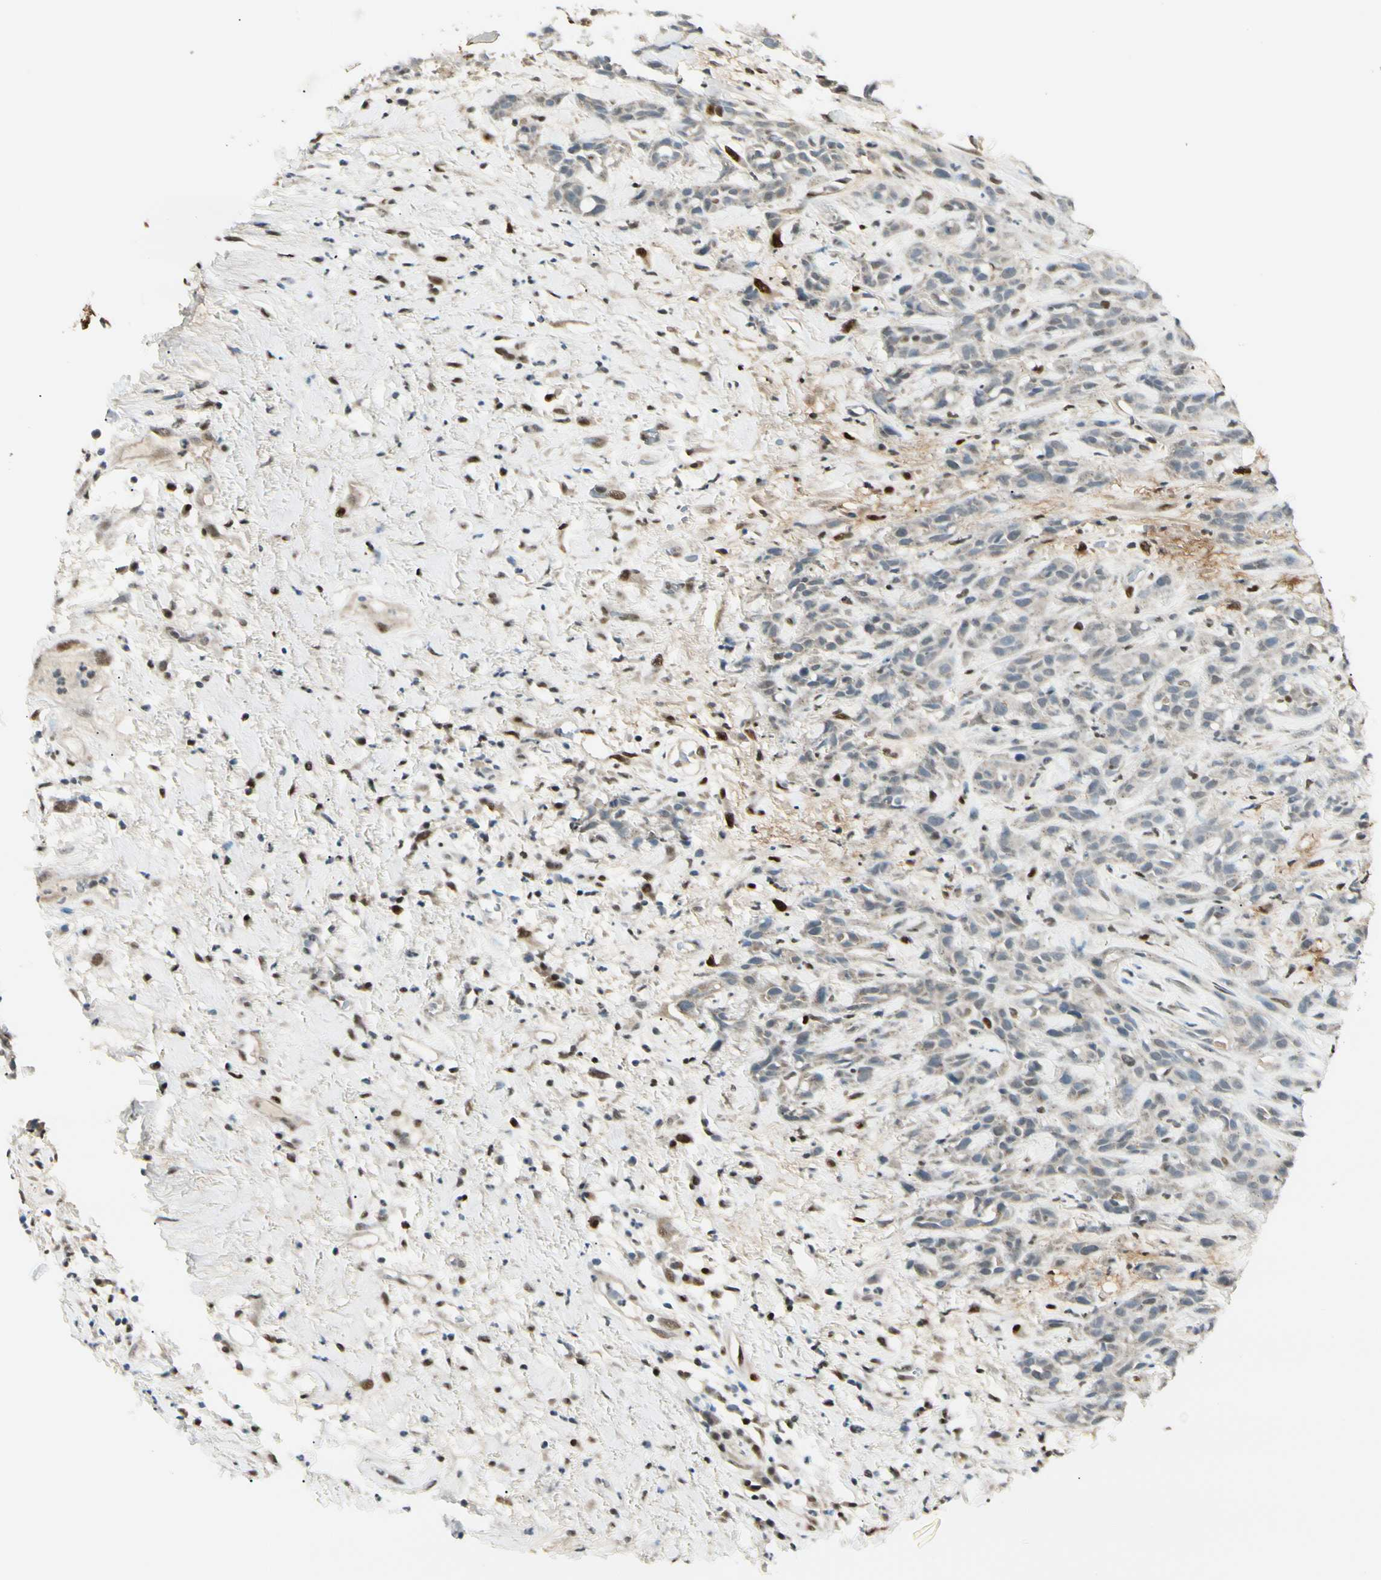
{"staining": {"intensity": "moderate", "quantity": "<25%", "location": "cytoplasmic/membranous,nuclear"}, "tissue": "head and neck cancer", "cell_type": "Tumor cells", "image_type": "cancer", "snomed": [{"axis": "morphology", "description": "Squamous cell carcinoma, NOS"}, {"axis": "topography", "description": "Head-Neck"}], "caption": "High-magnification brightfield microscopy of head and neck cancer (squamous cell carcinoma) stained with DAB (brown) and counterstained with hematoxylin (blue). tumor cells exhibit moderate cytoplasmic/membranous and nuclear positivity is present in approximately<25% of cells. (brown staining indicates protein expression, while blue staining denotes nuclei).", "gene": "ATXN1", "patient": {"sex": "male", "age": 62}}